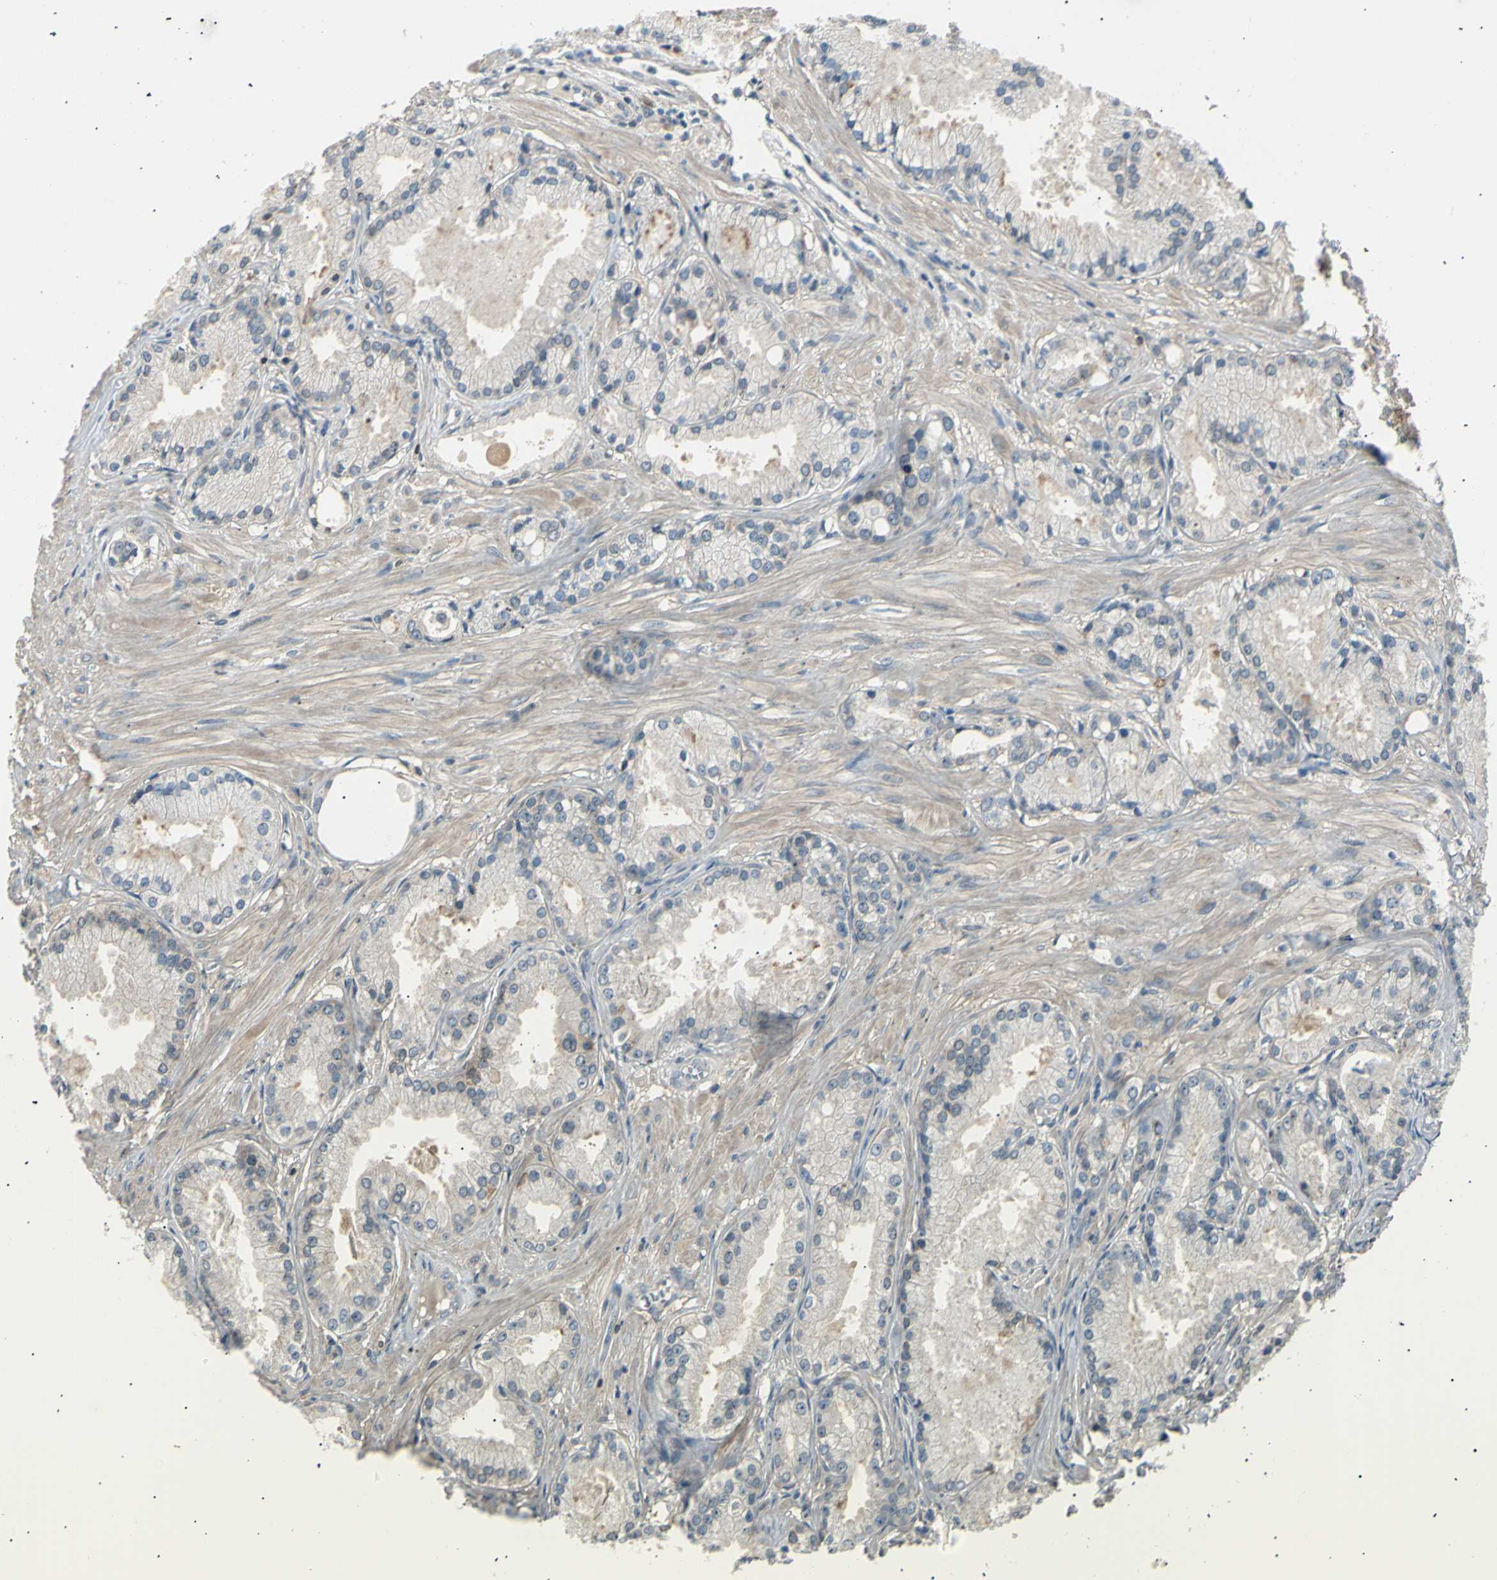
{"staining": {"intensity": "weak", "quantity": "<25%", "location": "cytoplasmic/membranous"}, "tissue": "prostate cancer", "cell_type": "Tumor cells", "image_type": "cancer", "snomed": [{"axis": "morphology", "description": "Adenocarcinoma, Low grade"}, {"axis": "topography", "description": "Prostate"}], "caption": "Immunohistochemistry of prostate adenocarcinoma (low-grade) exhibits no expression in tumor cells.", "gene": "LHPP", "patient": {"sex": "male", "age": 72}}